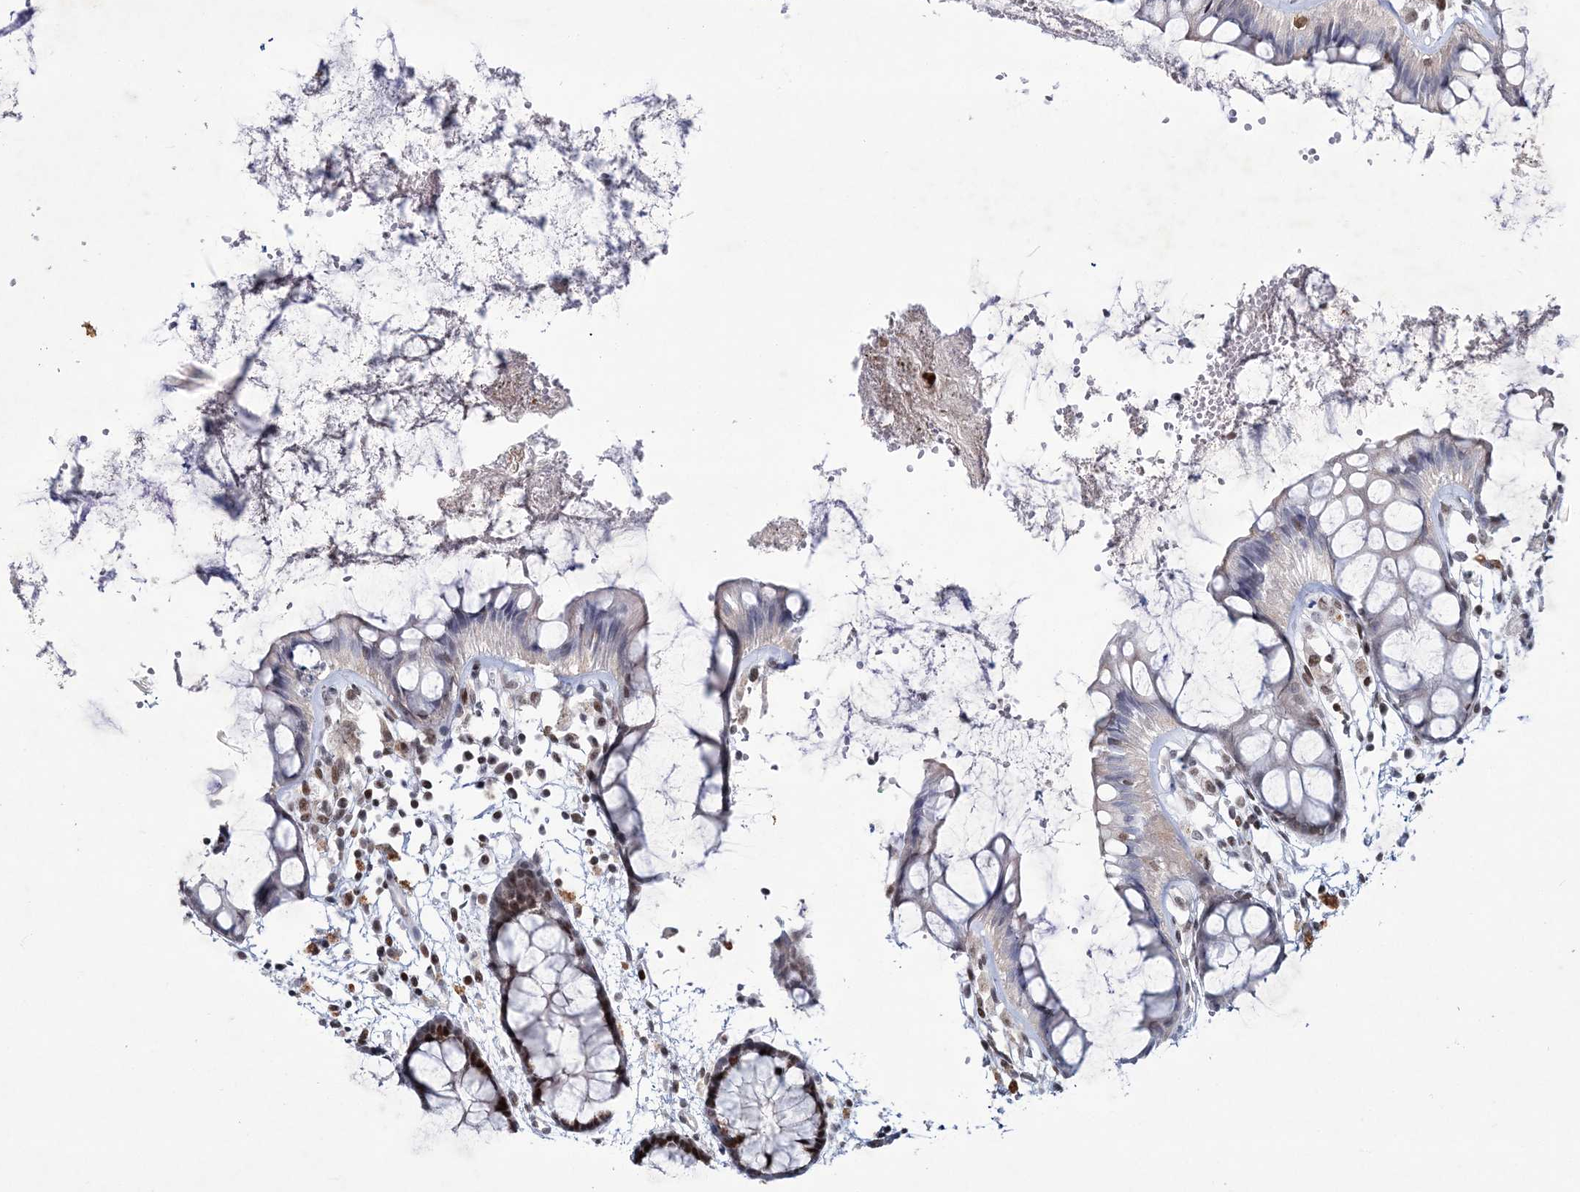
{"staining": {"intensity": "strong", "quantity": "<25%", "location": "nuclear"}, "tissue": "rectum", "cell_type": "Glandular cells", "image_type": "normal", "snomed": [{"axis": "morphology", "description": "Normal tissue, NOS"}, {"axis": "topography", "description": "Rectum"}], "caption": "Protein expression analysis of normal rectum shows strong nuclear staining in about <25% of glandular cells.", "gene": "LRRFIP2", "patient": {"sex": "female", "age": 66}}